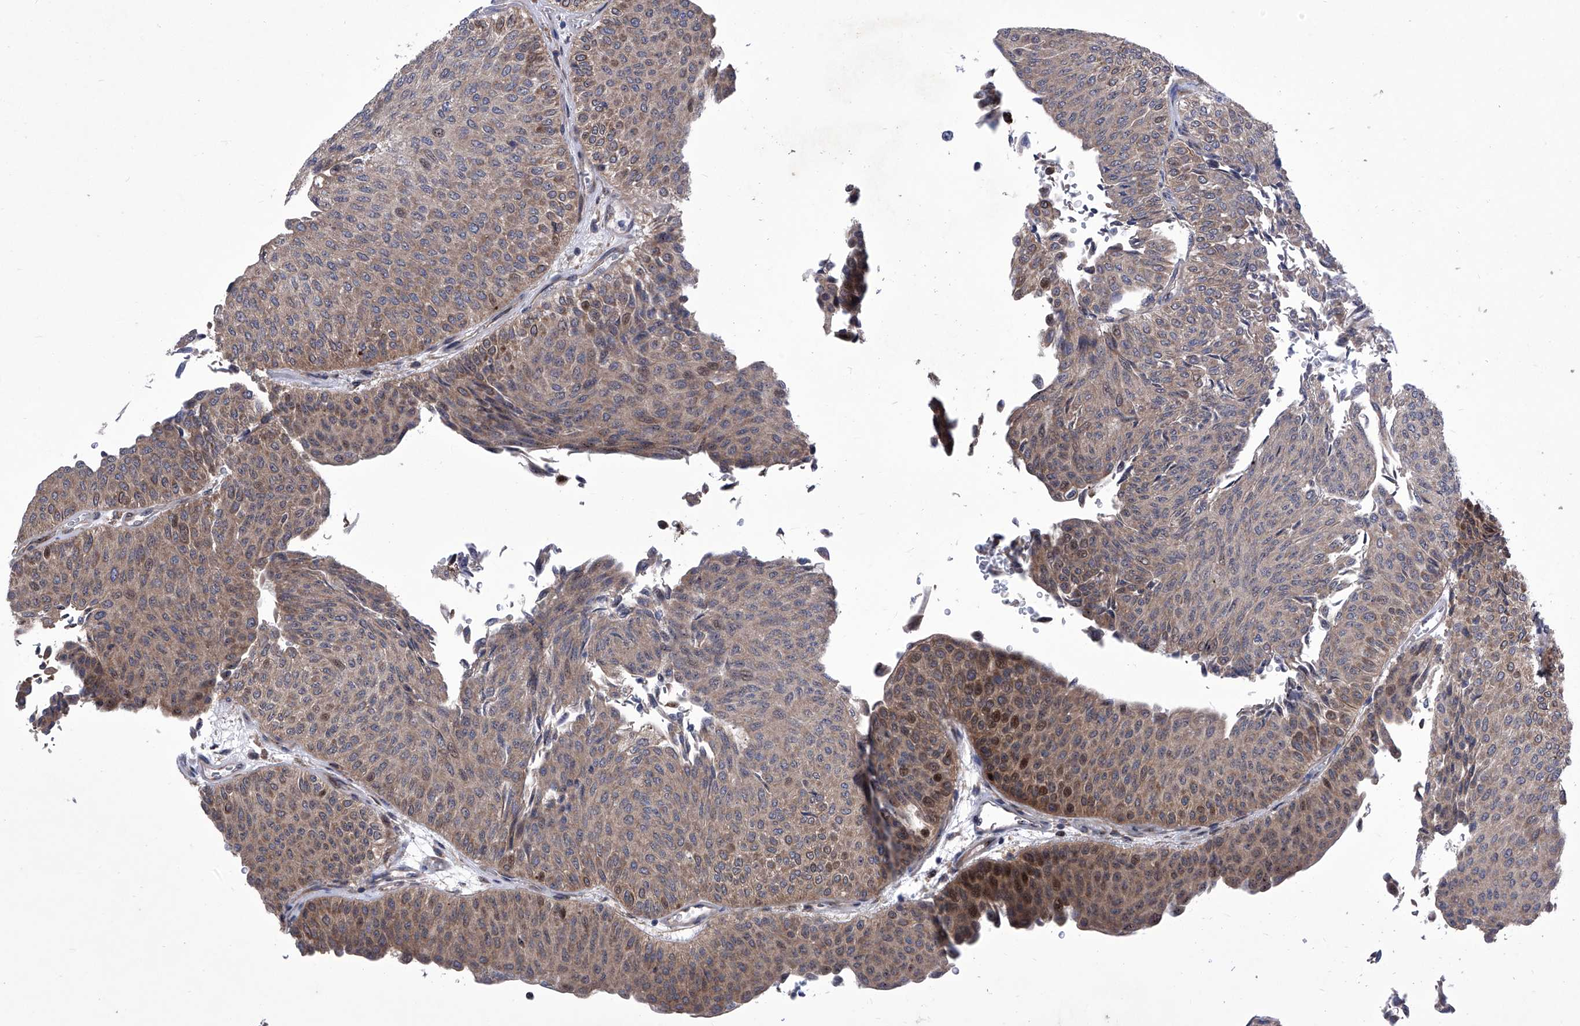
{"staining": {"intensity": "moderate", "quantity": "25%-75%", "location": "cytoplasmic/membranous,nuclear"}, "tissue": "urothelial cancer", "cell_type": "Tumor cells", "image_type": "cancer", "snomed": [{"axis": "morphology", "description": "Urothelial carcinoma, Low grade"}, {"axis": "topography", "description": "Urinary bladder"}], "caption": "DAB (3,3'-diaminobenzidine) immunohistochemical staining of human urothelial cancer reveals moderate cytoplasmic/membranous and nuclear protein positivity in approximately 25%-75% of tumor cells. The staining was performed using DAB to visualize the protein expression in brown, while the nuclei were stained in blue with hematoxylin (Magnification: 20x).", "gene": "KTI12", "patient": {"sex": "male", "age": 78}}